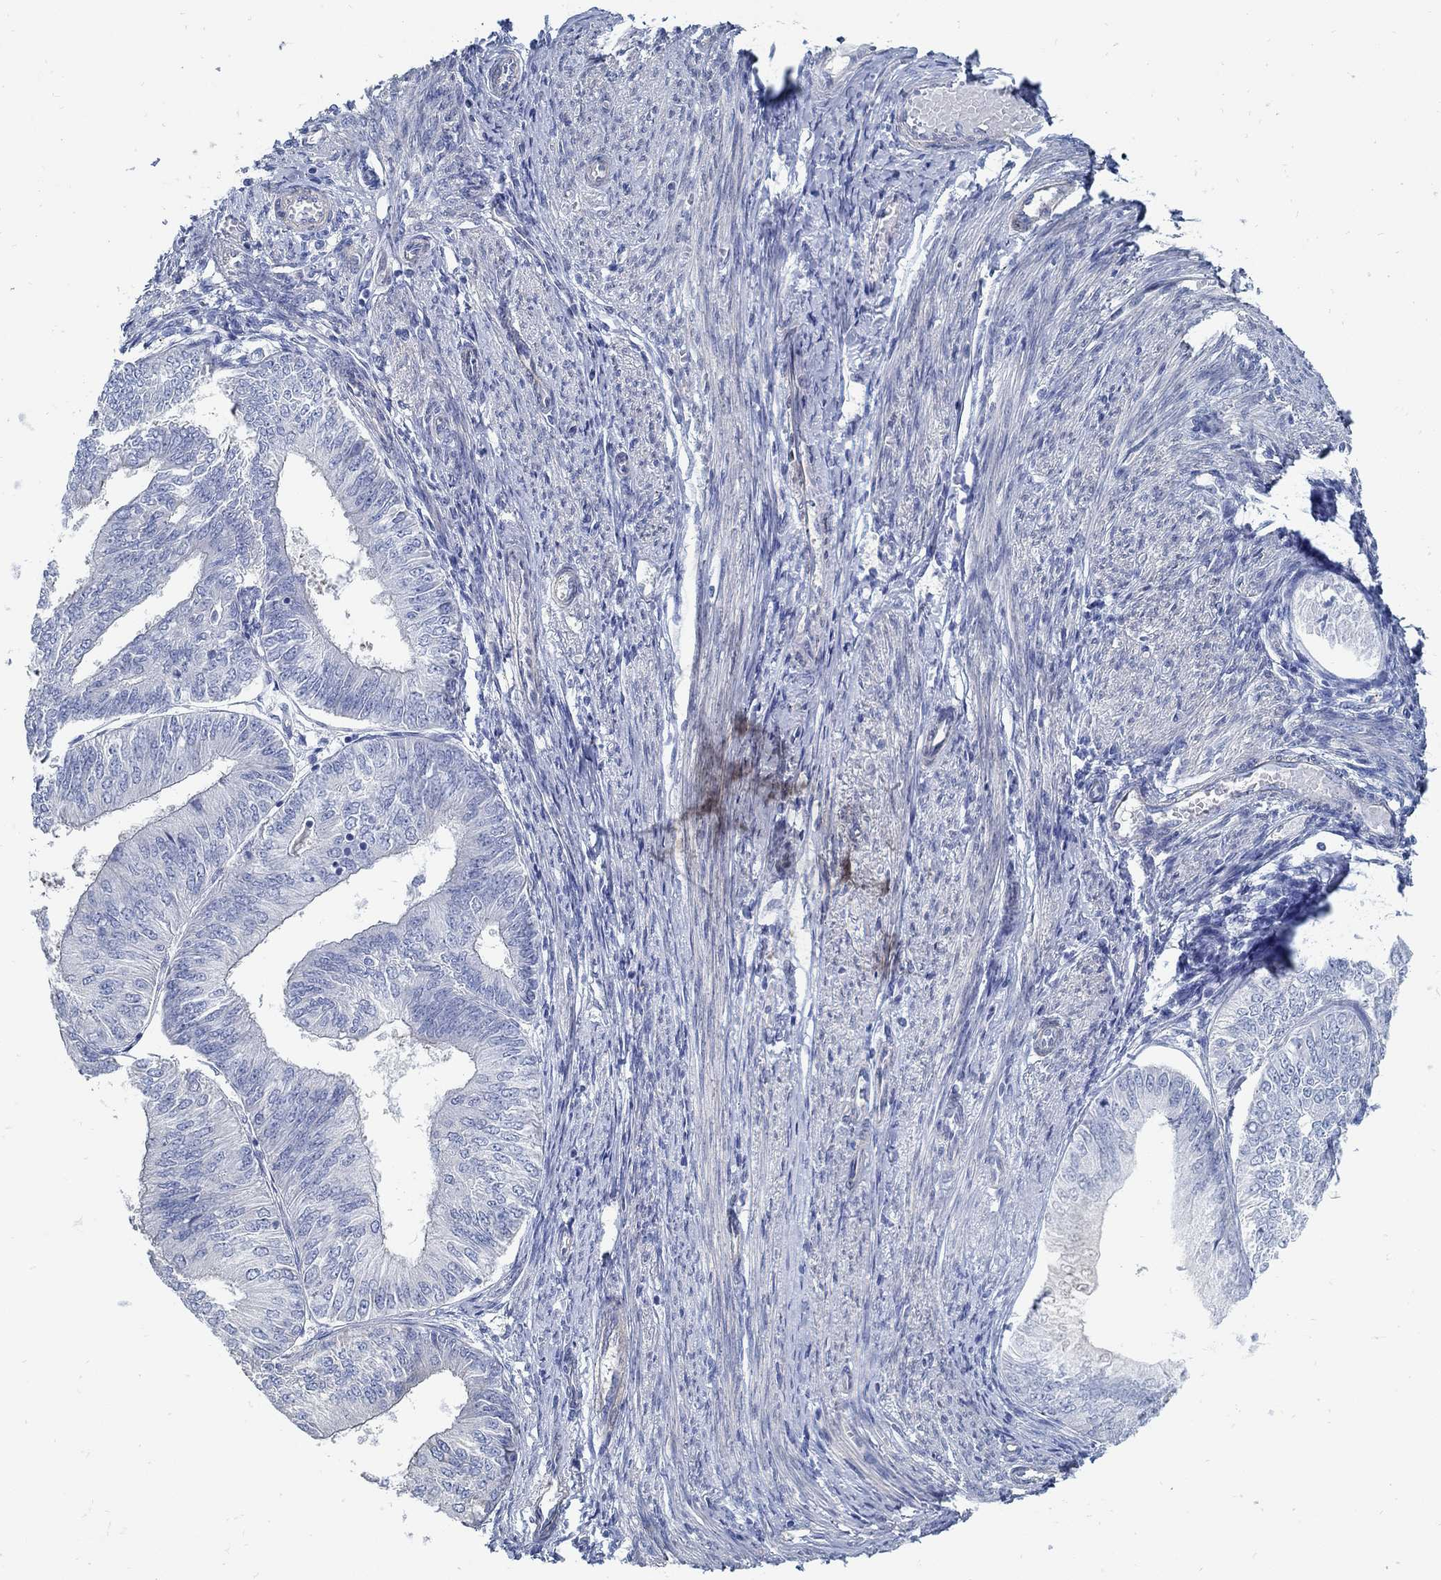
{"staining": {"intensity": "negative", "quantity": "none", "location": "none"}, "tissue": "endometrial cancer", "cell_type": "Tumor cells", "image_type": "cancer", "snomed": [{"axis": "morphology", "description": "Adenocarcinoma, NOS"}, {"axis": "topography", "description": "Endometrium"}], "caption": "An image of human endometrial cancer is negative for staining in tumor cells.", "gene": "C15orf39", "patient": {"sex": "female", "age": 58}}